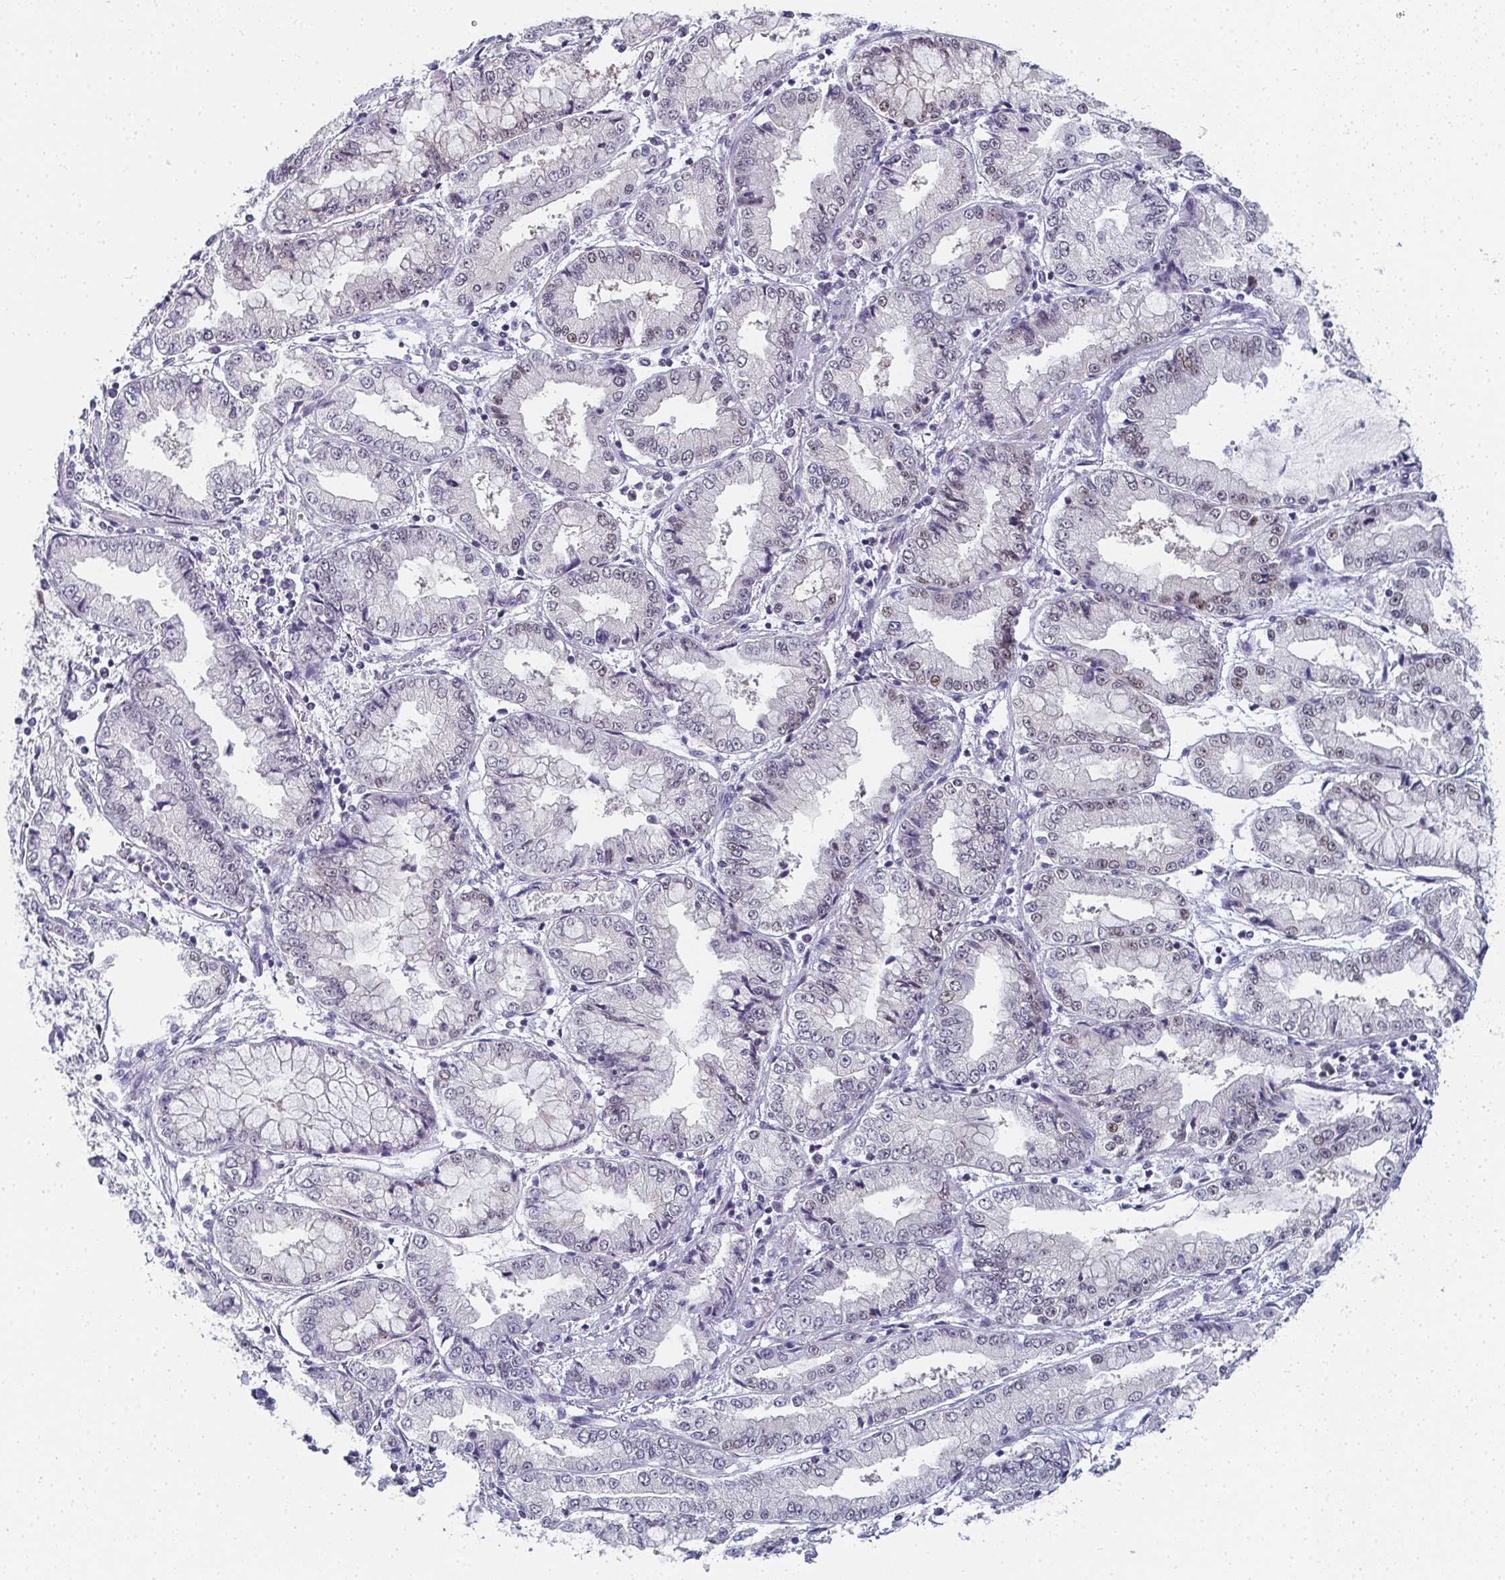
{"staining": {"intensity": "moderate", "quantity": "<25%", "location": "nuclear"}, "tissue": "stomach cancer", "cell_type": "Tumor cells", "image_type": "cancer", "snomed": [{"axis": "morphology", "description": "Adenocarcinoma, NOS"}, {"axis": "topography", "description": "Stomach, upper"}], "caption": "About <25% of tumor cells in human stomach adenocarcinoma demonstrate moderate nuclear protein expression as visualized by brown immunohistochemical staining.", "gene": "PYCR3", "patient": {"sex": "female", "age": 74}}